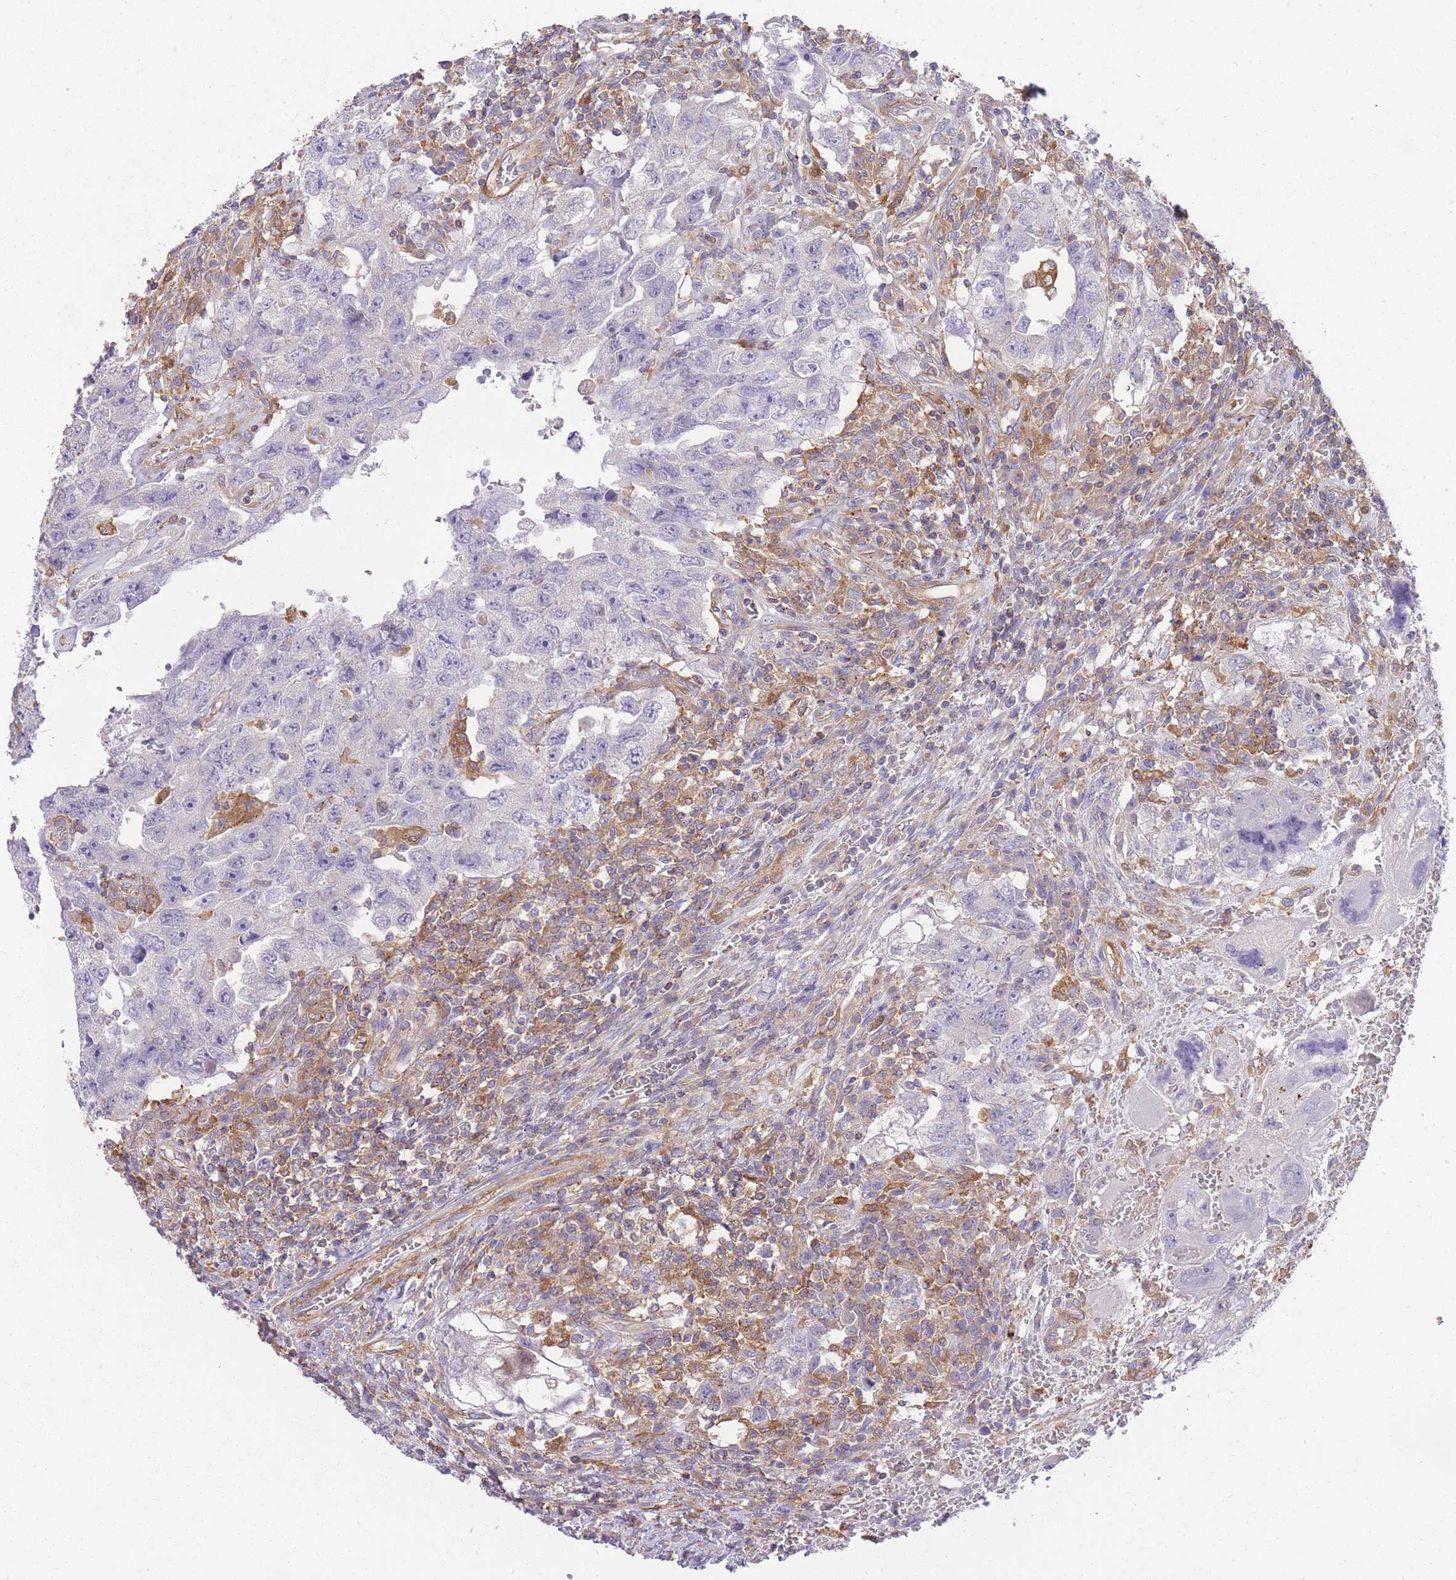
{"staining": {"intensity": "negative", "quantity": "none", "location": "none"}, "tissue": "testis cancer", "cell_type": "Tumor cells", "image_type": "cancer", "snomed": [{"axis": "morphology", "description": "Carcinoma, Embryonal, NOS"}, {"axis": "topography", "description": "Testis"}], "caption": "This is an immunohistochemistry photomicrograph of human testis embryonal carcinoma. There is no expression in tumor cells.", "gene": "PRKAR1A", "patient": {"sex": "male", "age": 26}}